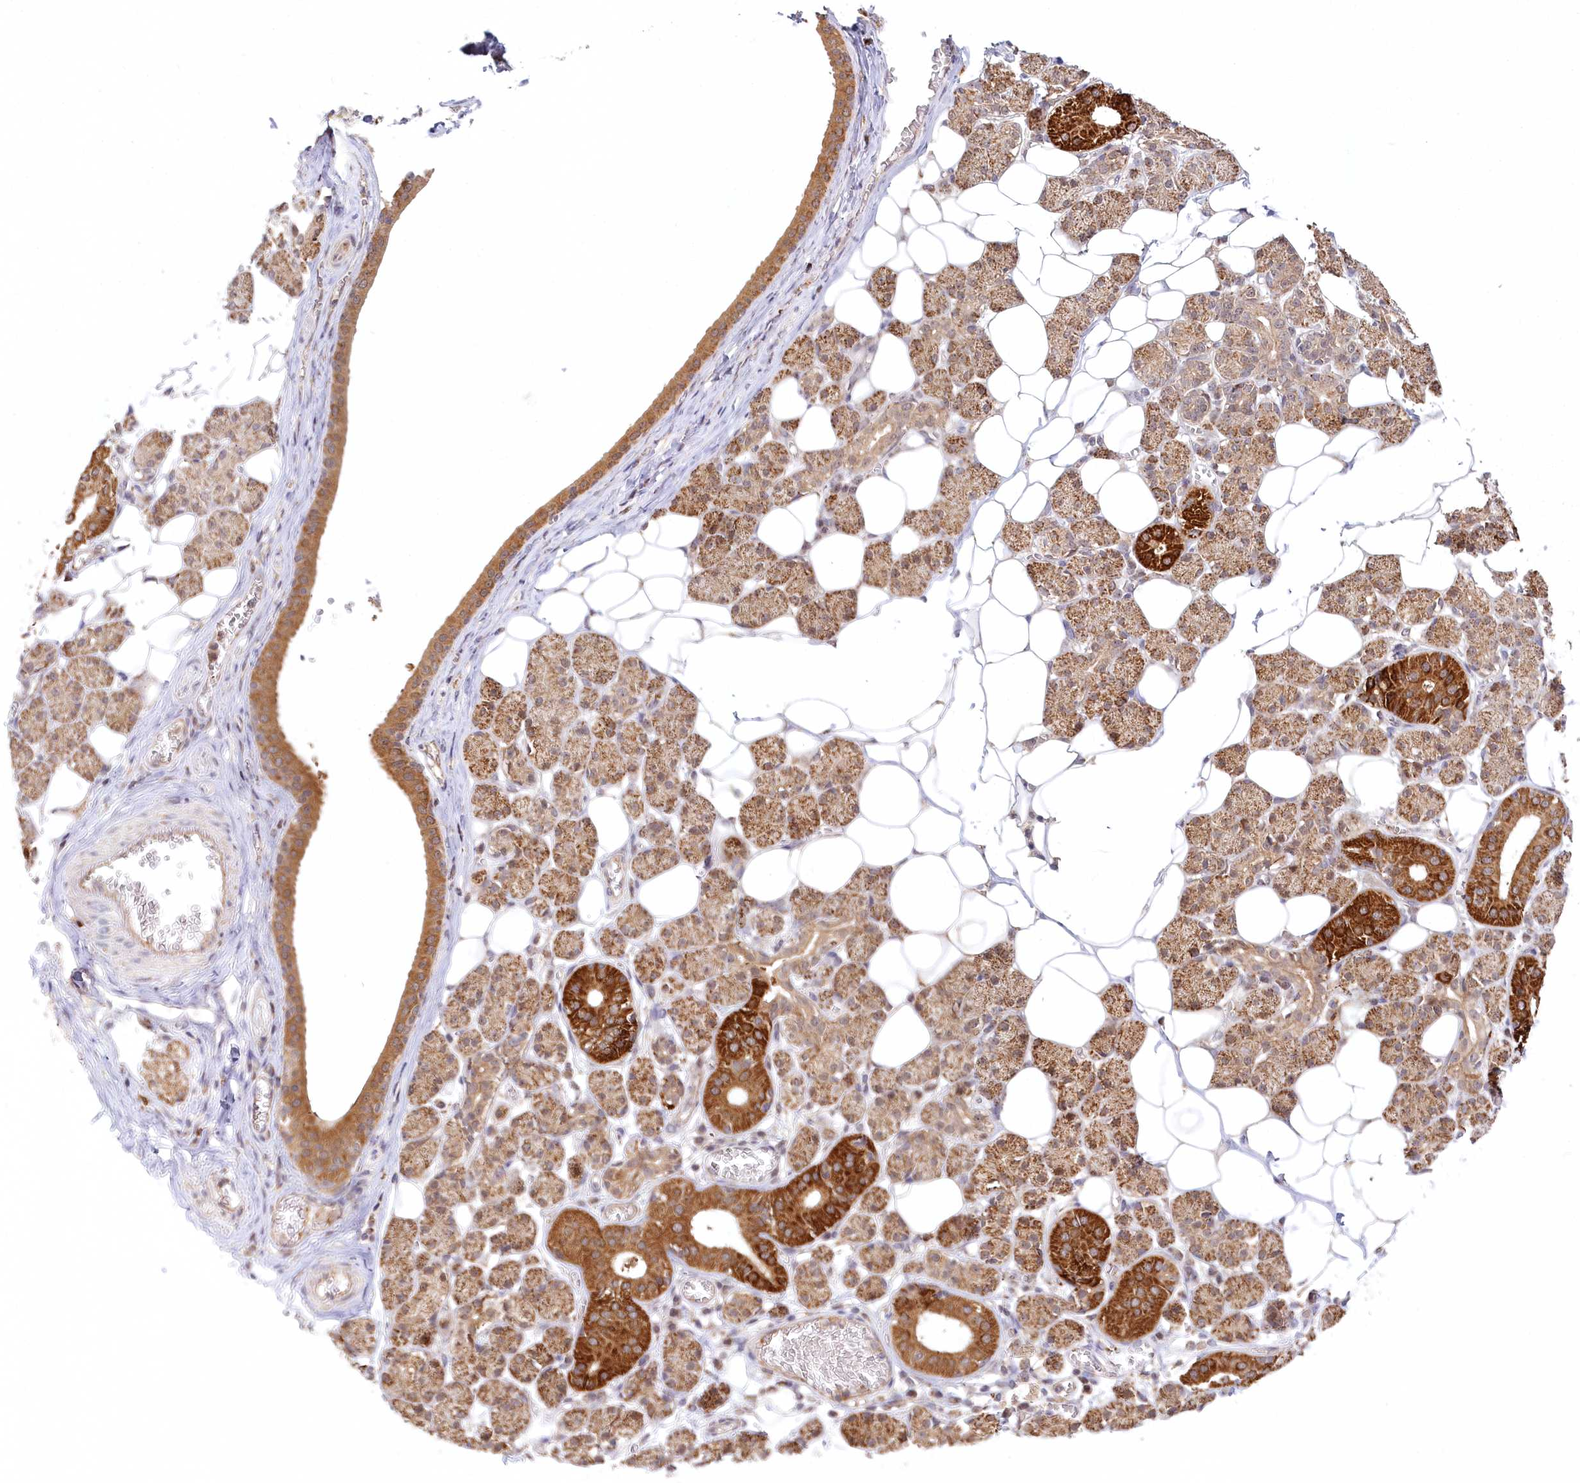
{"staining": {"intensity": "strong", "quantity": ">75%", "location": "cytoplasmic/membranous"}, "tissue": "salivary gland", "cell_type": "Glandular cells", "image_type": "normal", "snomed": [{"axis": "morphology", "description": "Normal tissue, NOS"}, {"axis": "topography", "description": "Salivary gland"}], "caption": "This photomicrograph reveals immunohistochemistry staining of normal human salivary gland, with high strong cytoplasmic/membranous positivity in approximately >75% of glandular cells.", "gene": "RTN4IP1", "patient": {"sex": "female", "age": 33}}